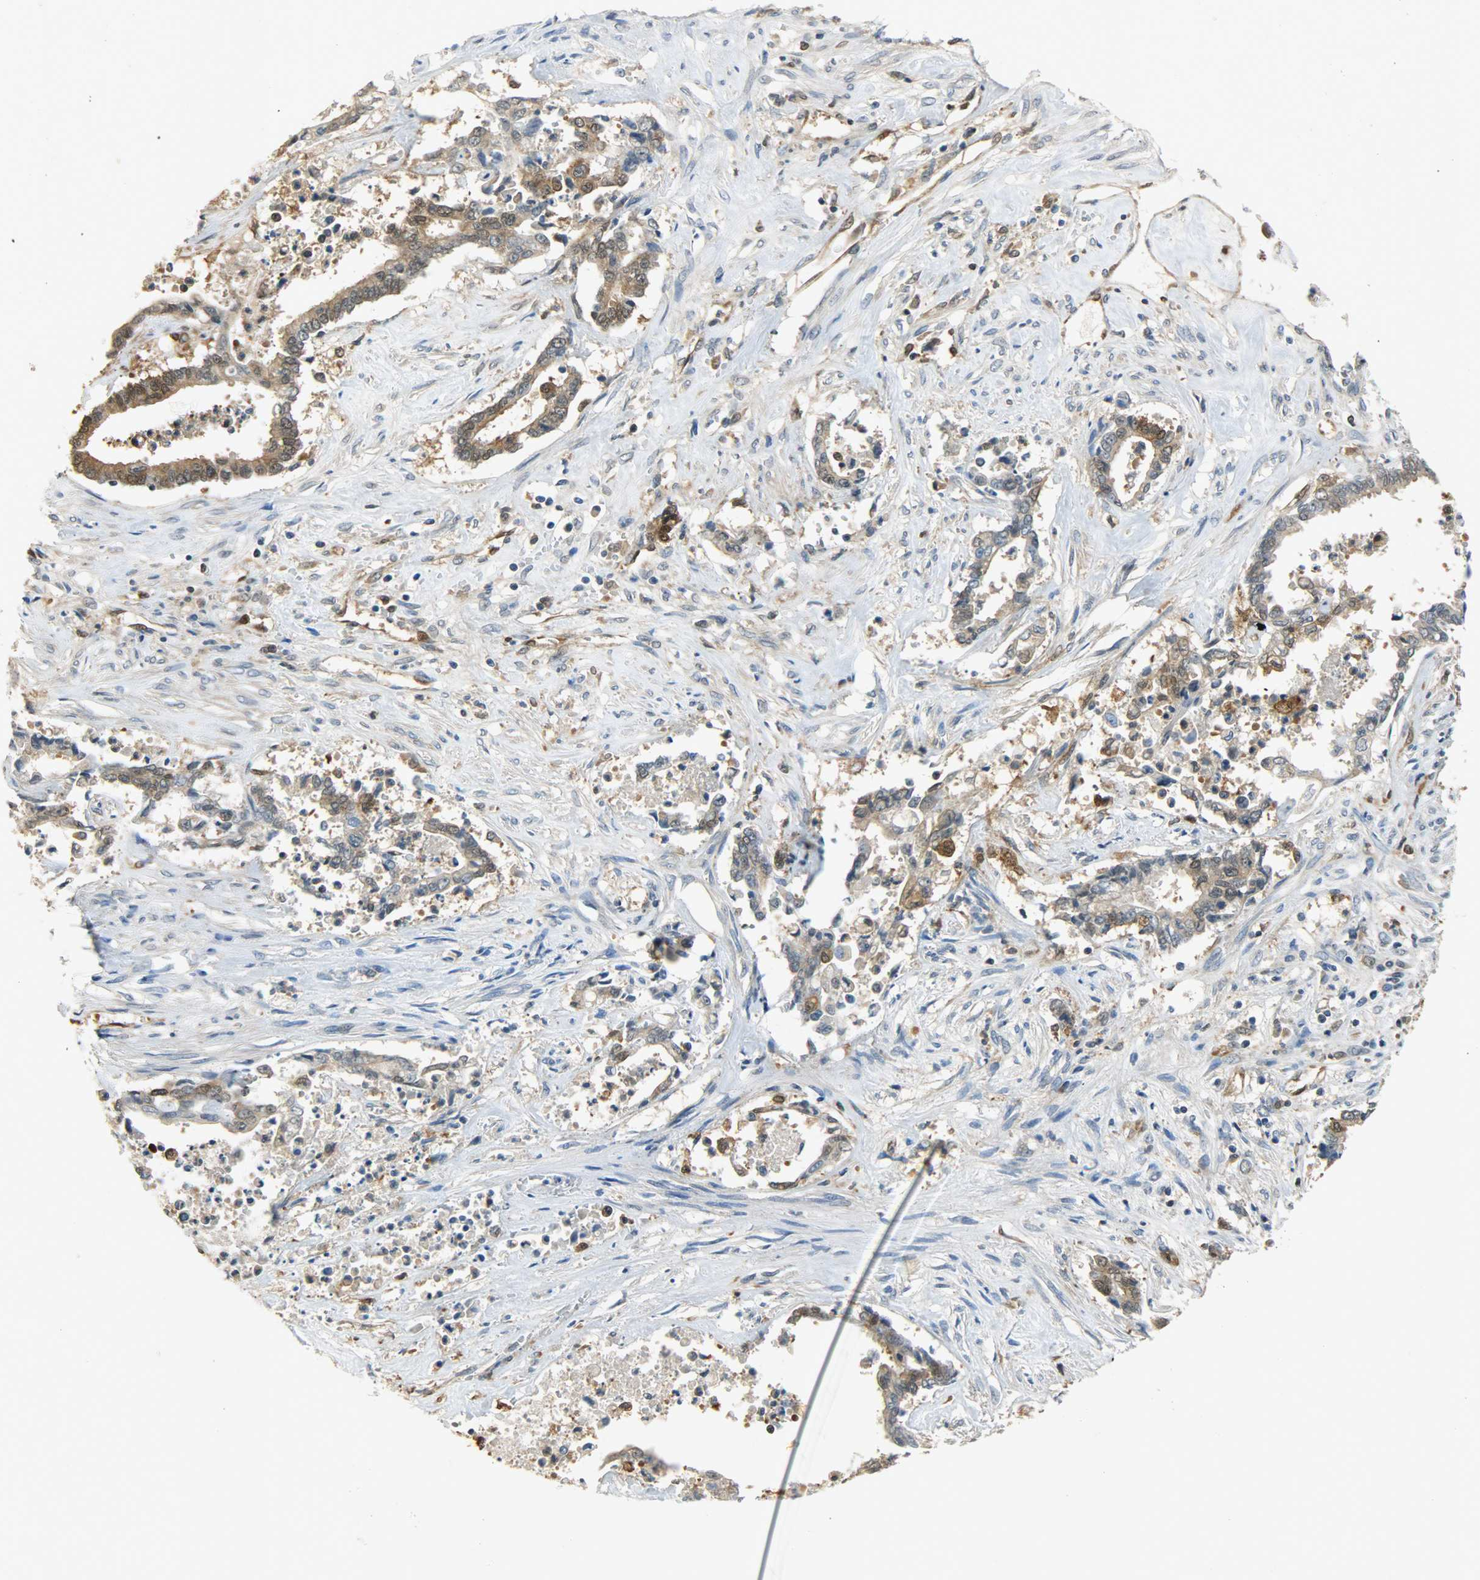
{"staining": {"intensity": "strong", "quantity": ">75%", "location": "cytoplasmic/membranous,nuclear"}, "tissue": "liver cancer", "cell_type": "Tumor cells", "image_type": "cancer", "snomed": [{"axis": "morphology", "description": "Cholangiocarcinoma"}, {"axis": "topography", "description": "Liver"}], "caption": "Tumor cells reveal strong cytoplasmic/membranous and nuclear expression in about >75% of cells in cholangiocarcinoma (liver).", "gene": "EIF4EBP1", "patient": {"sex": "male", "age": 57}}